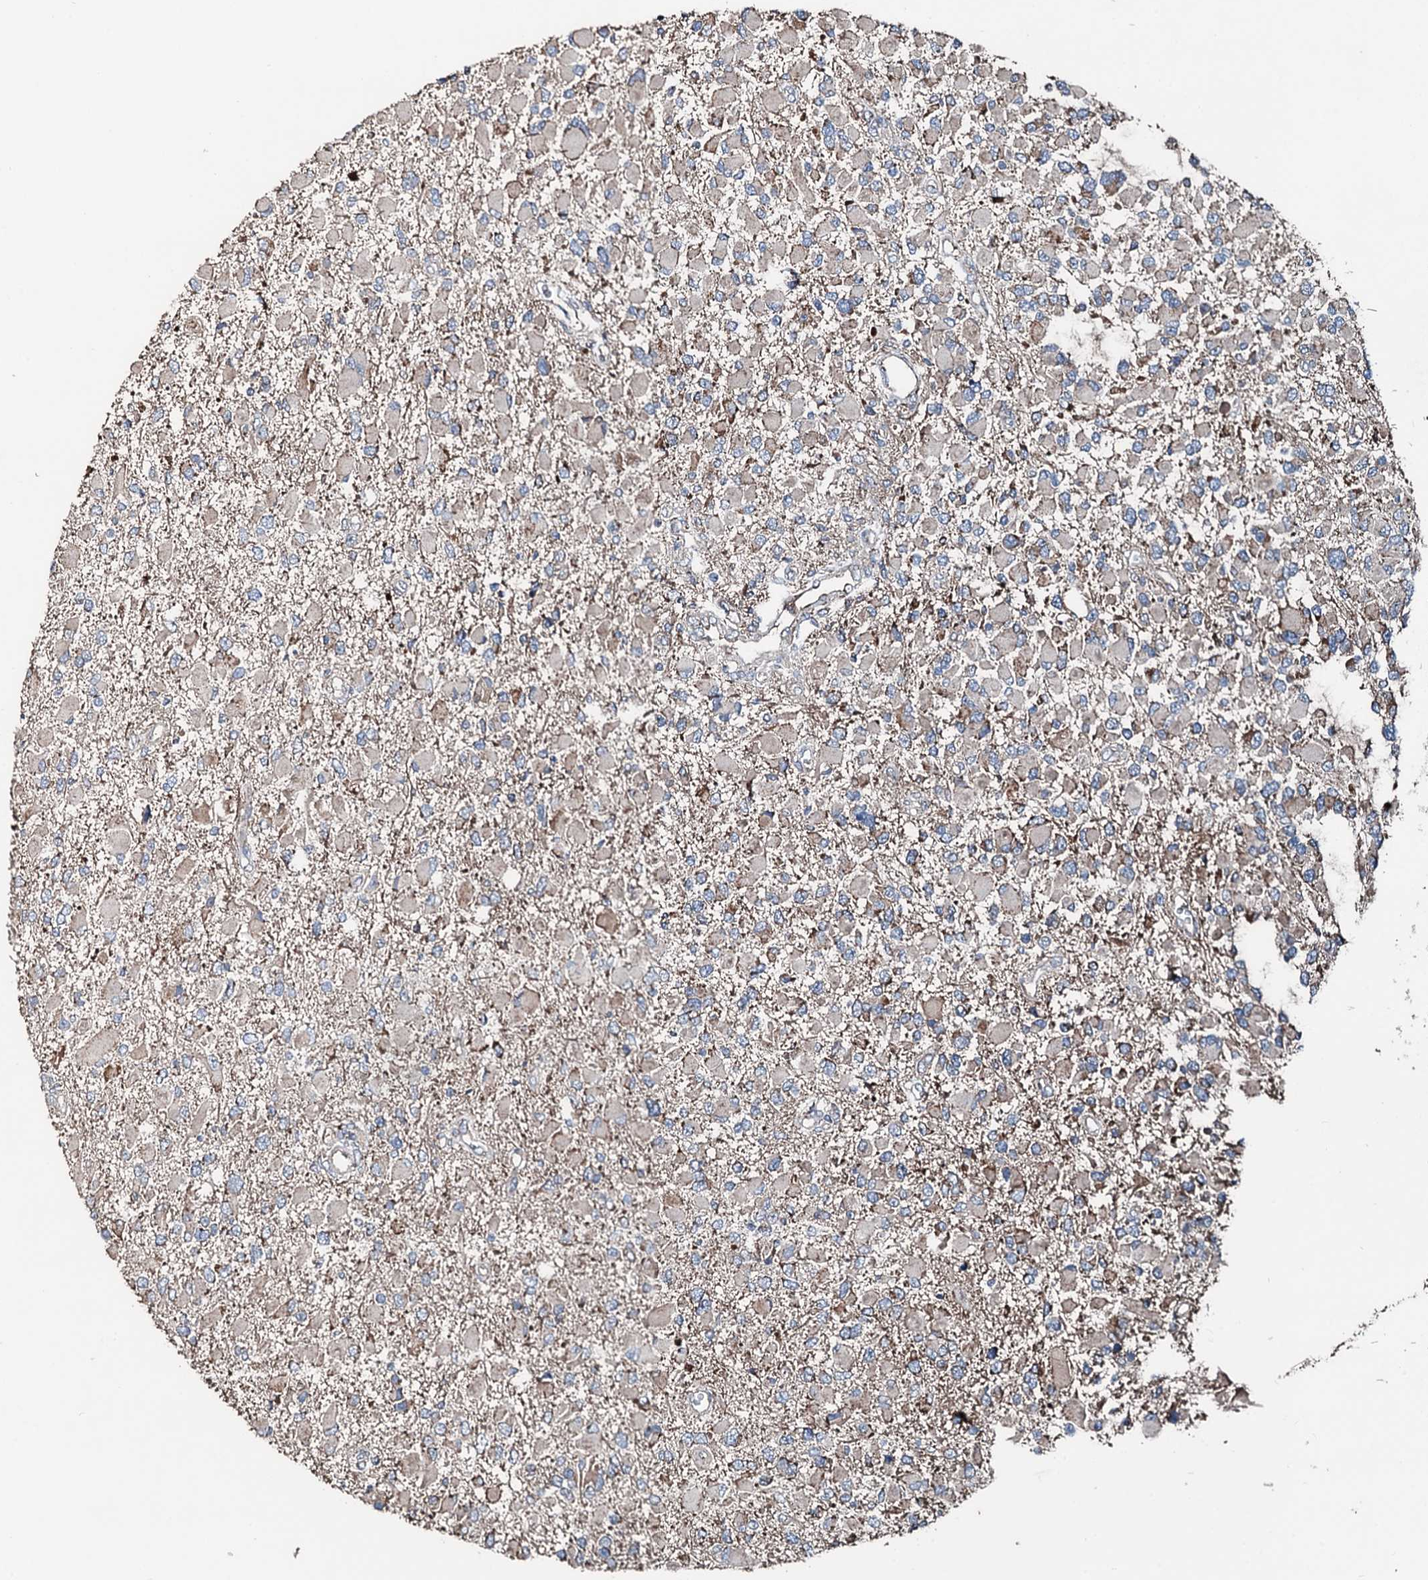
{"staining": {"intensity": "weak", "quantity": "25%-75%", "location": "cytoplasmic/membranous"}, "tissue": "glioma", "cell_type": "Tumor cells", "image_type": "cancer", "snomed": [{"axis": "morphology", "description": "Glioma, malignant, High grade"}, {"axis": "topography", "description": "Brain"}], "caption": "The image demonstrates a brown stain indicating the presence of a protein in the cytoplasmic/membranous of tumor cells in glioma. (DAB (3,3'-diaminobenzidine) = brown stain, brightfield microscopy at high magnification).", "gene": "ACSS3", "patient": {"sex": "male", "age": 53}}